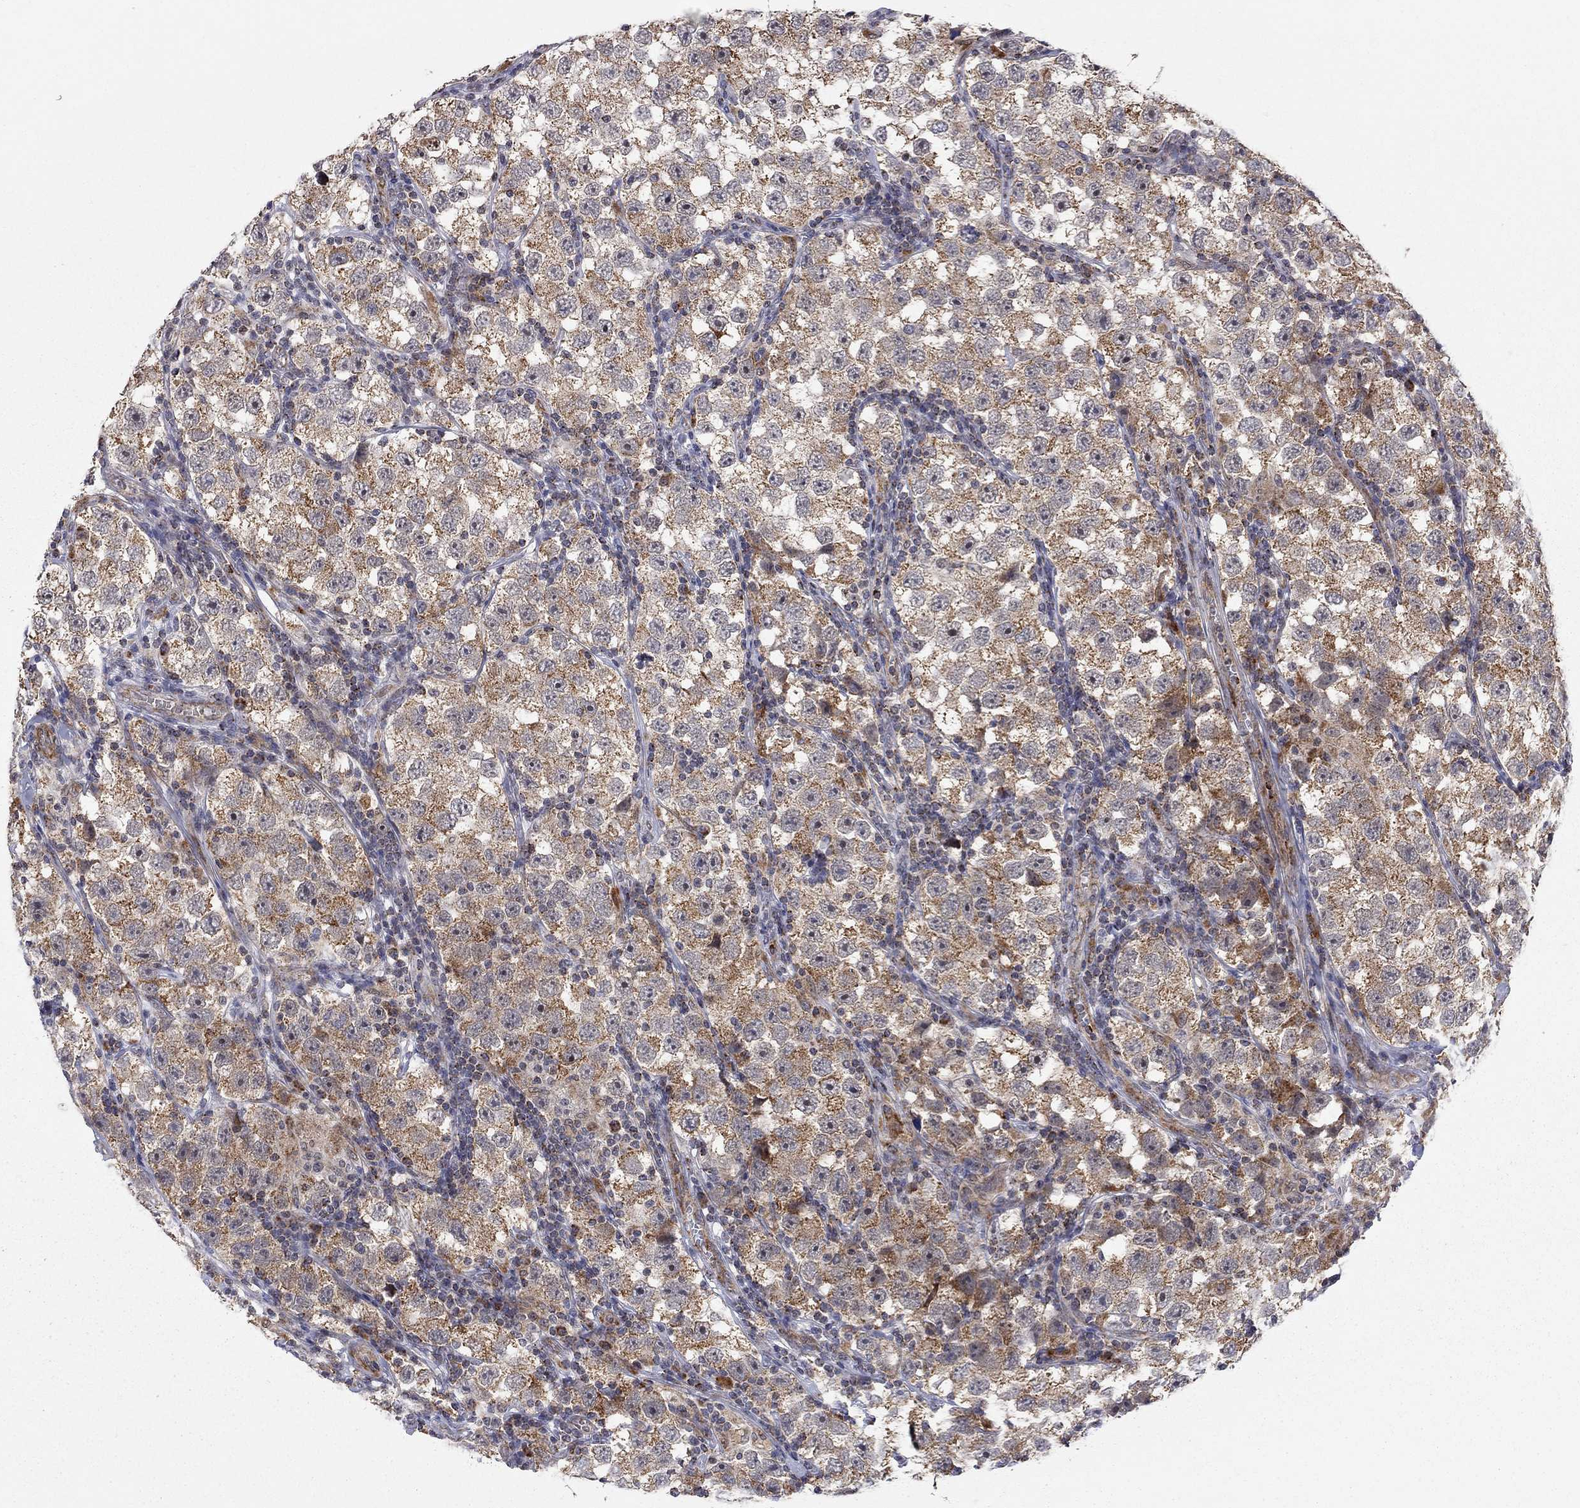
{"staining": {"intensity": "moderate", "quantity": "25%-75%", "location": "cytoplasmic/membranous"}, "tissue": "testis cancer", "cell_type": "Tumor cells", "image_type": "cancer", "snomed": [{"axis": "morphology", "description": "Seminoma, NOS"}, {"axis": "topography", "description": "Testis"}], "caption": "Tumor cells demonstrate medium levels of moderate cytoplasmic/membranous expression in approximately 25%-75% of cells in testis cancer.", "gene": "IDS", "patient": {"sex": "male", "age": 26}}